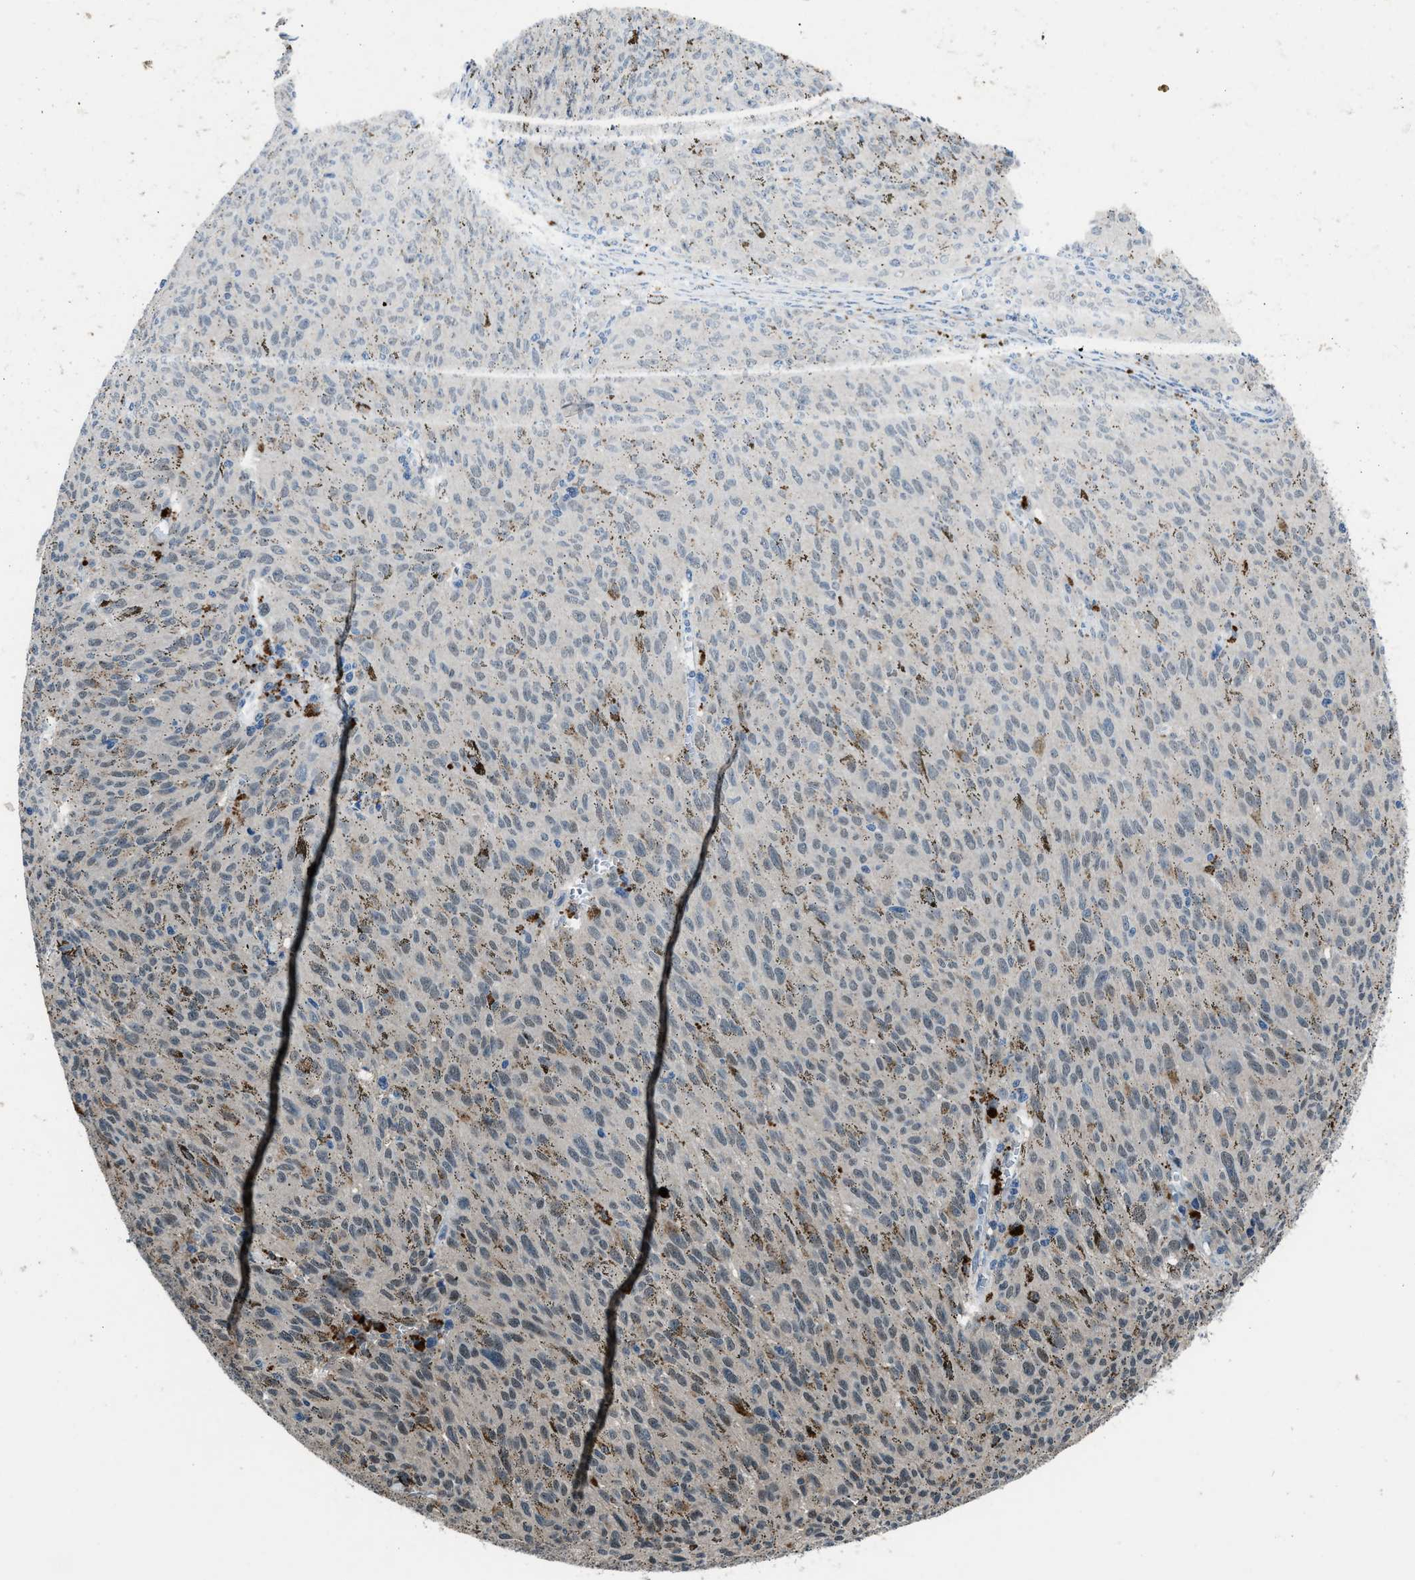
{"staining": {"intensity": "weak", "quantity": "25%-75%", "location": "cytoplasmic/membranous,nuclear"}, "tissue": "melanoma", "cell_type": "Tumor cells", "image_type": "cancer", "snomed": [{"axis": "morphology", "description": "Malignant melanoma, NOS"}, {"axis": "topography", "description": "Skin"}], "caption": "Weak cytoplasmic/membranous and nuclear expression for a protein is present in about 25%-75% of tumor cells of malignant melanoma using immunohistochemistry (IHC).", "gene": "DUSP19", "patient": {"sex": "female", "age": 72}}